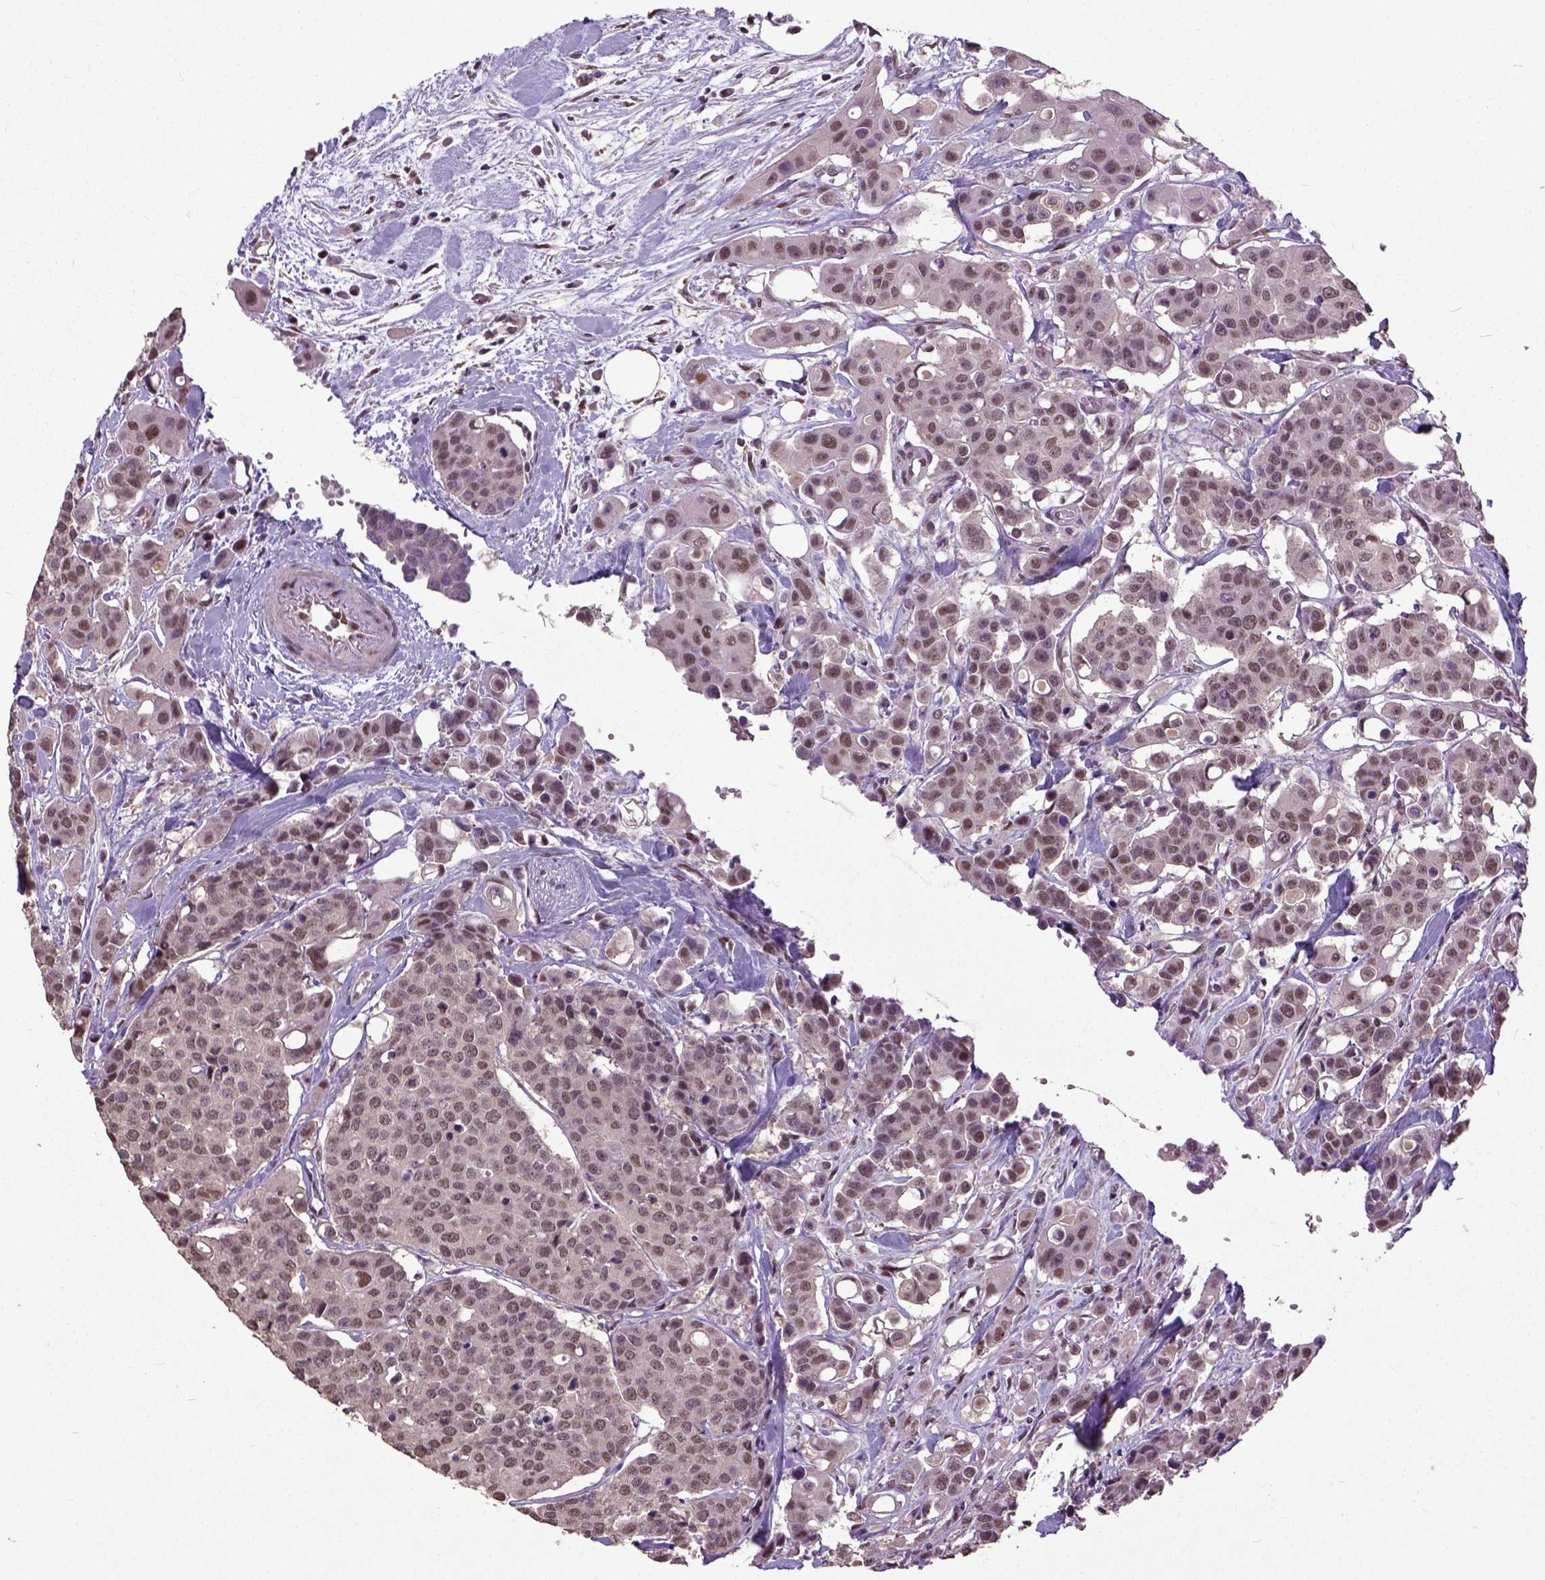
{"staining": {"intensity": "moderate", "quantity": ">75%", "location": "nuclear"}, "tissue": "carcinoid", "cell_type": "Tumor cells", "image_type": "cancer", "snomed": [{"axis": "morphology", "description": "Carcinoid, malignant, NOS"}, {"axis": "topography", "description": "Colon"}], "caption": "A high-resolution histopathology image shows IHC staining of carcinoid, which reveals moderate nuclear expression in about >75% of tumor cells. (Brightfield microscopy of DAB IHC at high magnification).", "gene": "UBA3", "patient": {"sex": "male", "age": 81}}